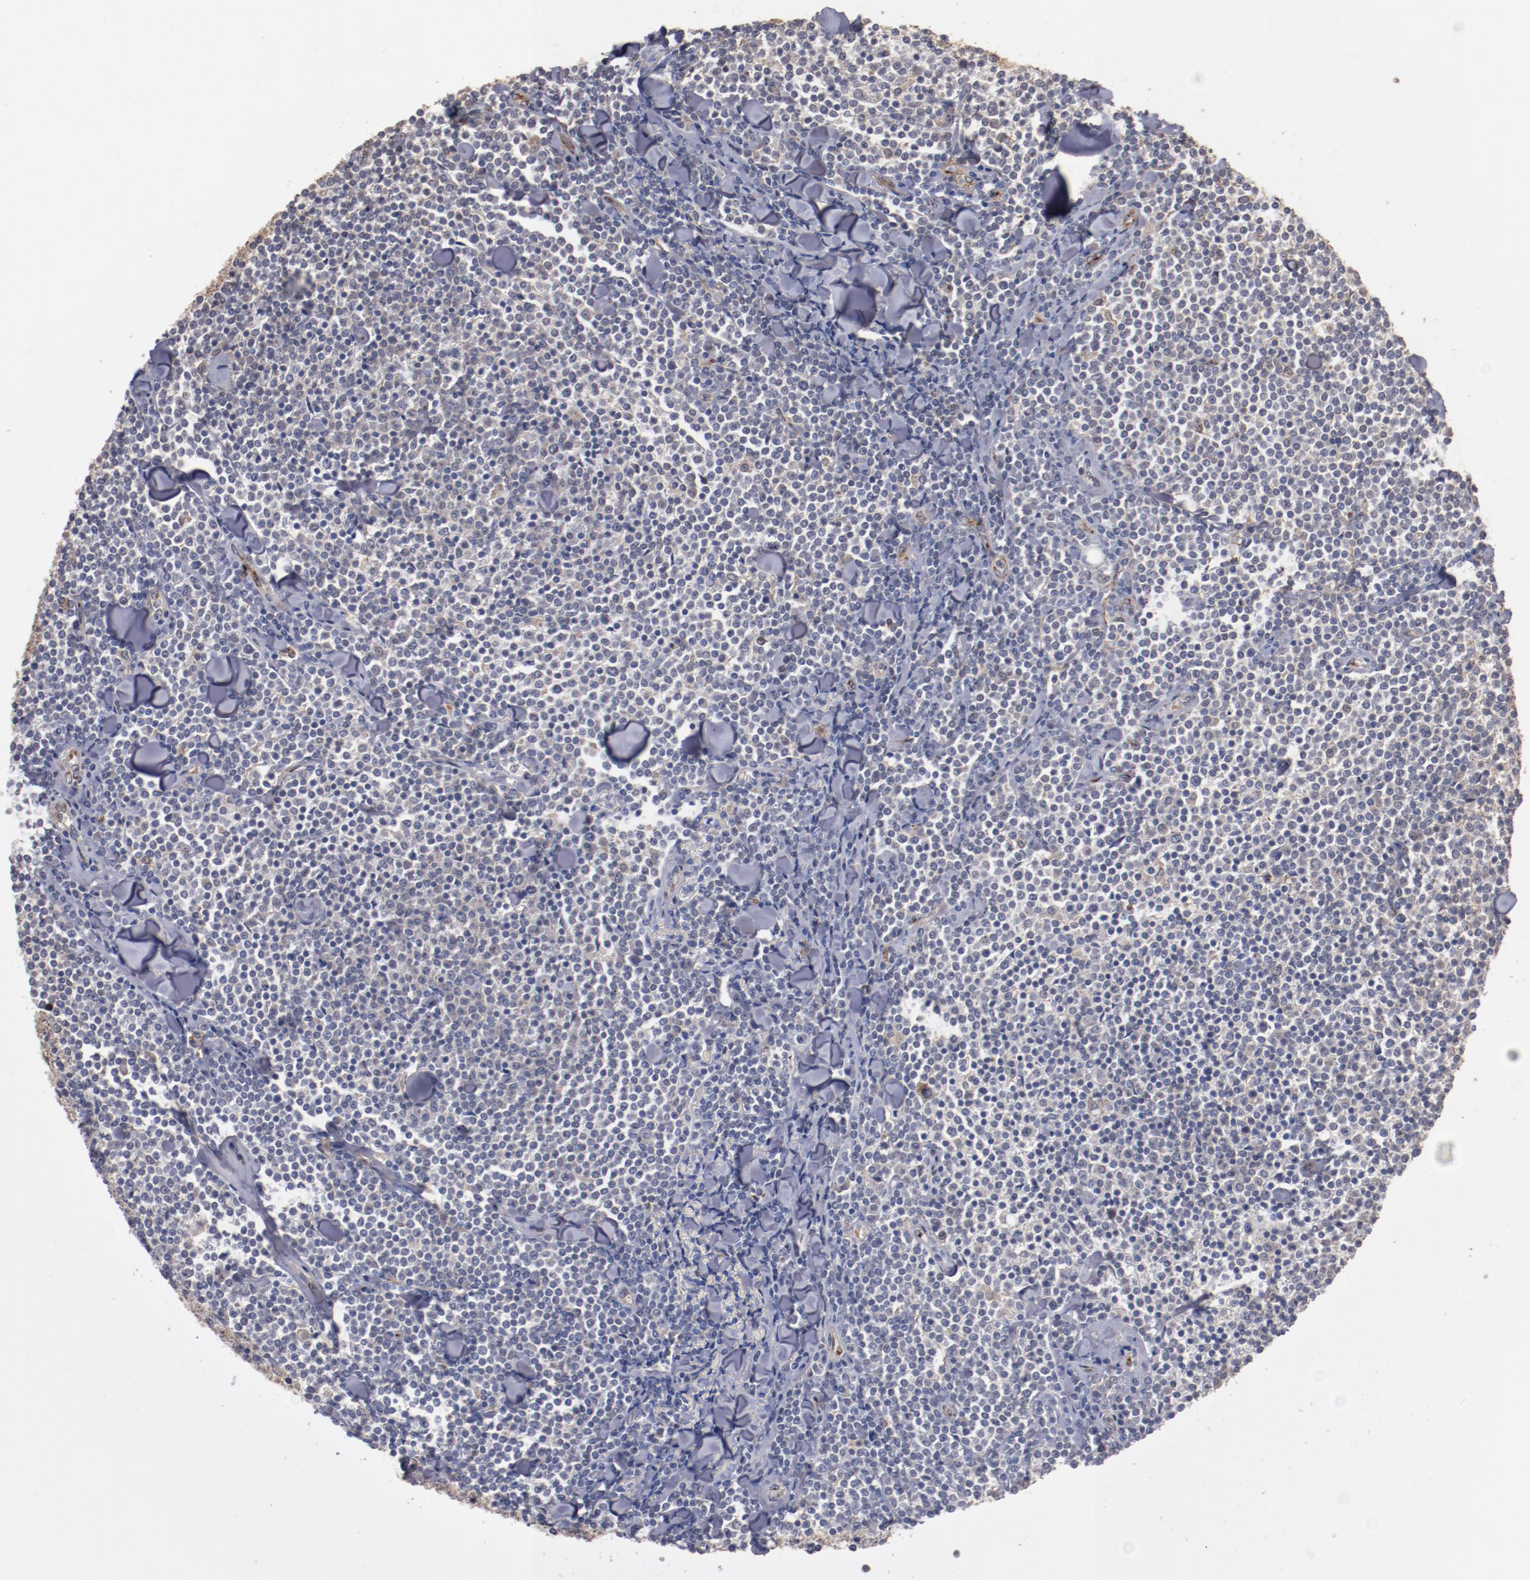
{"staining": {"intensity": "weak", "quantity": "<25%", "location": "cytoplasmic/membranous"}, "tissue": "lymphoma", "cell_type": "Tumor cells", "image_type": "cancer", "snomed": [{"axis": "morphology", "description": "Malignant lymphoma, non-Hodgkin's type, Low grade"}, {"axis": "topography", "description": "Soft tissue"}], "caption": "This is a micrograph of immunohistochemistry staining of lymphoma, which shows no expression in tumor cells.", "gene": "DIPK2B", "patient": {"sex": "male", "age": 92}}